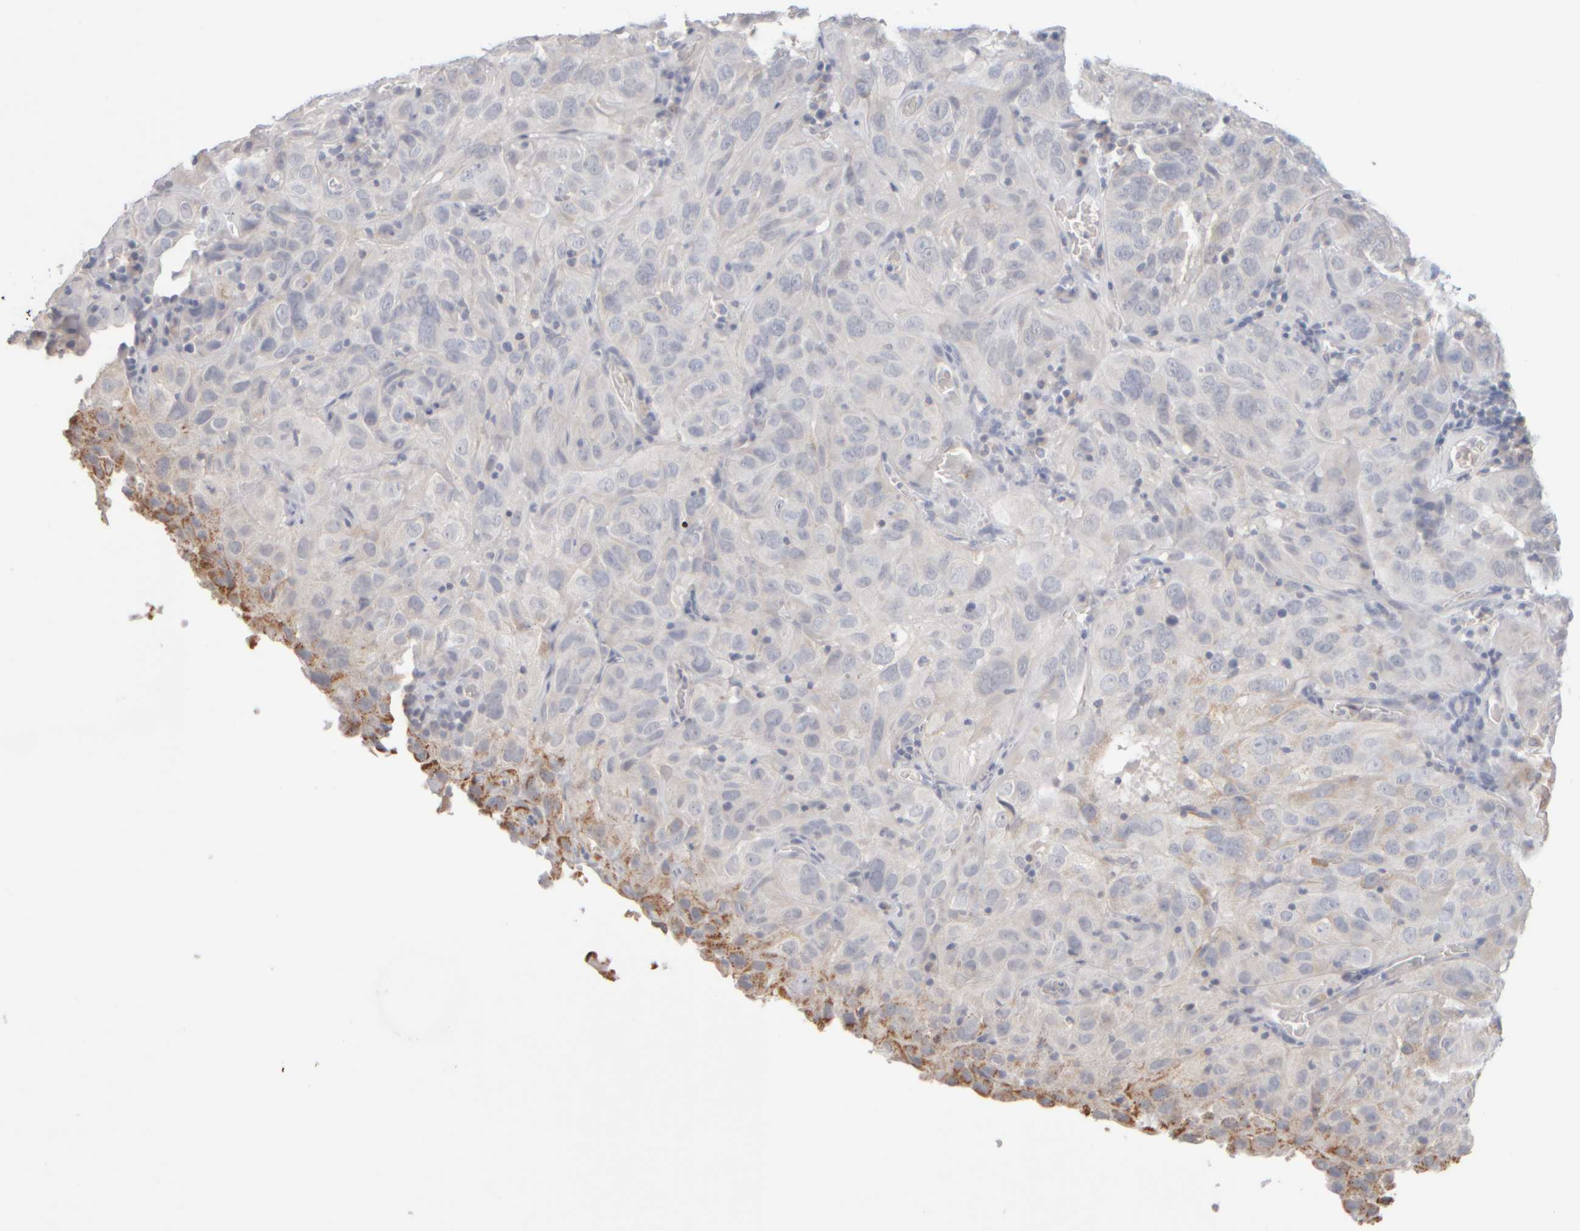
{"staining": {"intensity": "moderate", "quantity": "<25%", "location": "cytoplasmic/membranous"}, "tissue": "cervical cancer", "cell_type": "Tumor cells", "image_type": "cancer", "snomed": [{"axis": "morphology", "description": "Squamous cell carcinoma, NOS"}, {"axis": "topography", "description": "Cervix"}], "caption": "IHC (DAB (3,3'-diaminobenzidine)) staining of squamous cell carcinoma (cervical) demonstrates moderate cytoplasmic/membranous protein positivity in approximately <25% of tumor cells. The staining was performed using DAB (3,3'-diaminobenzidine) to visualize the protein expression in brown, while the nuclei were stained in blue with hematoxylin (Magnification: 20x).", "gene": "ZNF112", "patient": {"sex": "female", "age": 32}}